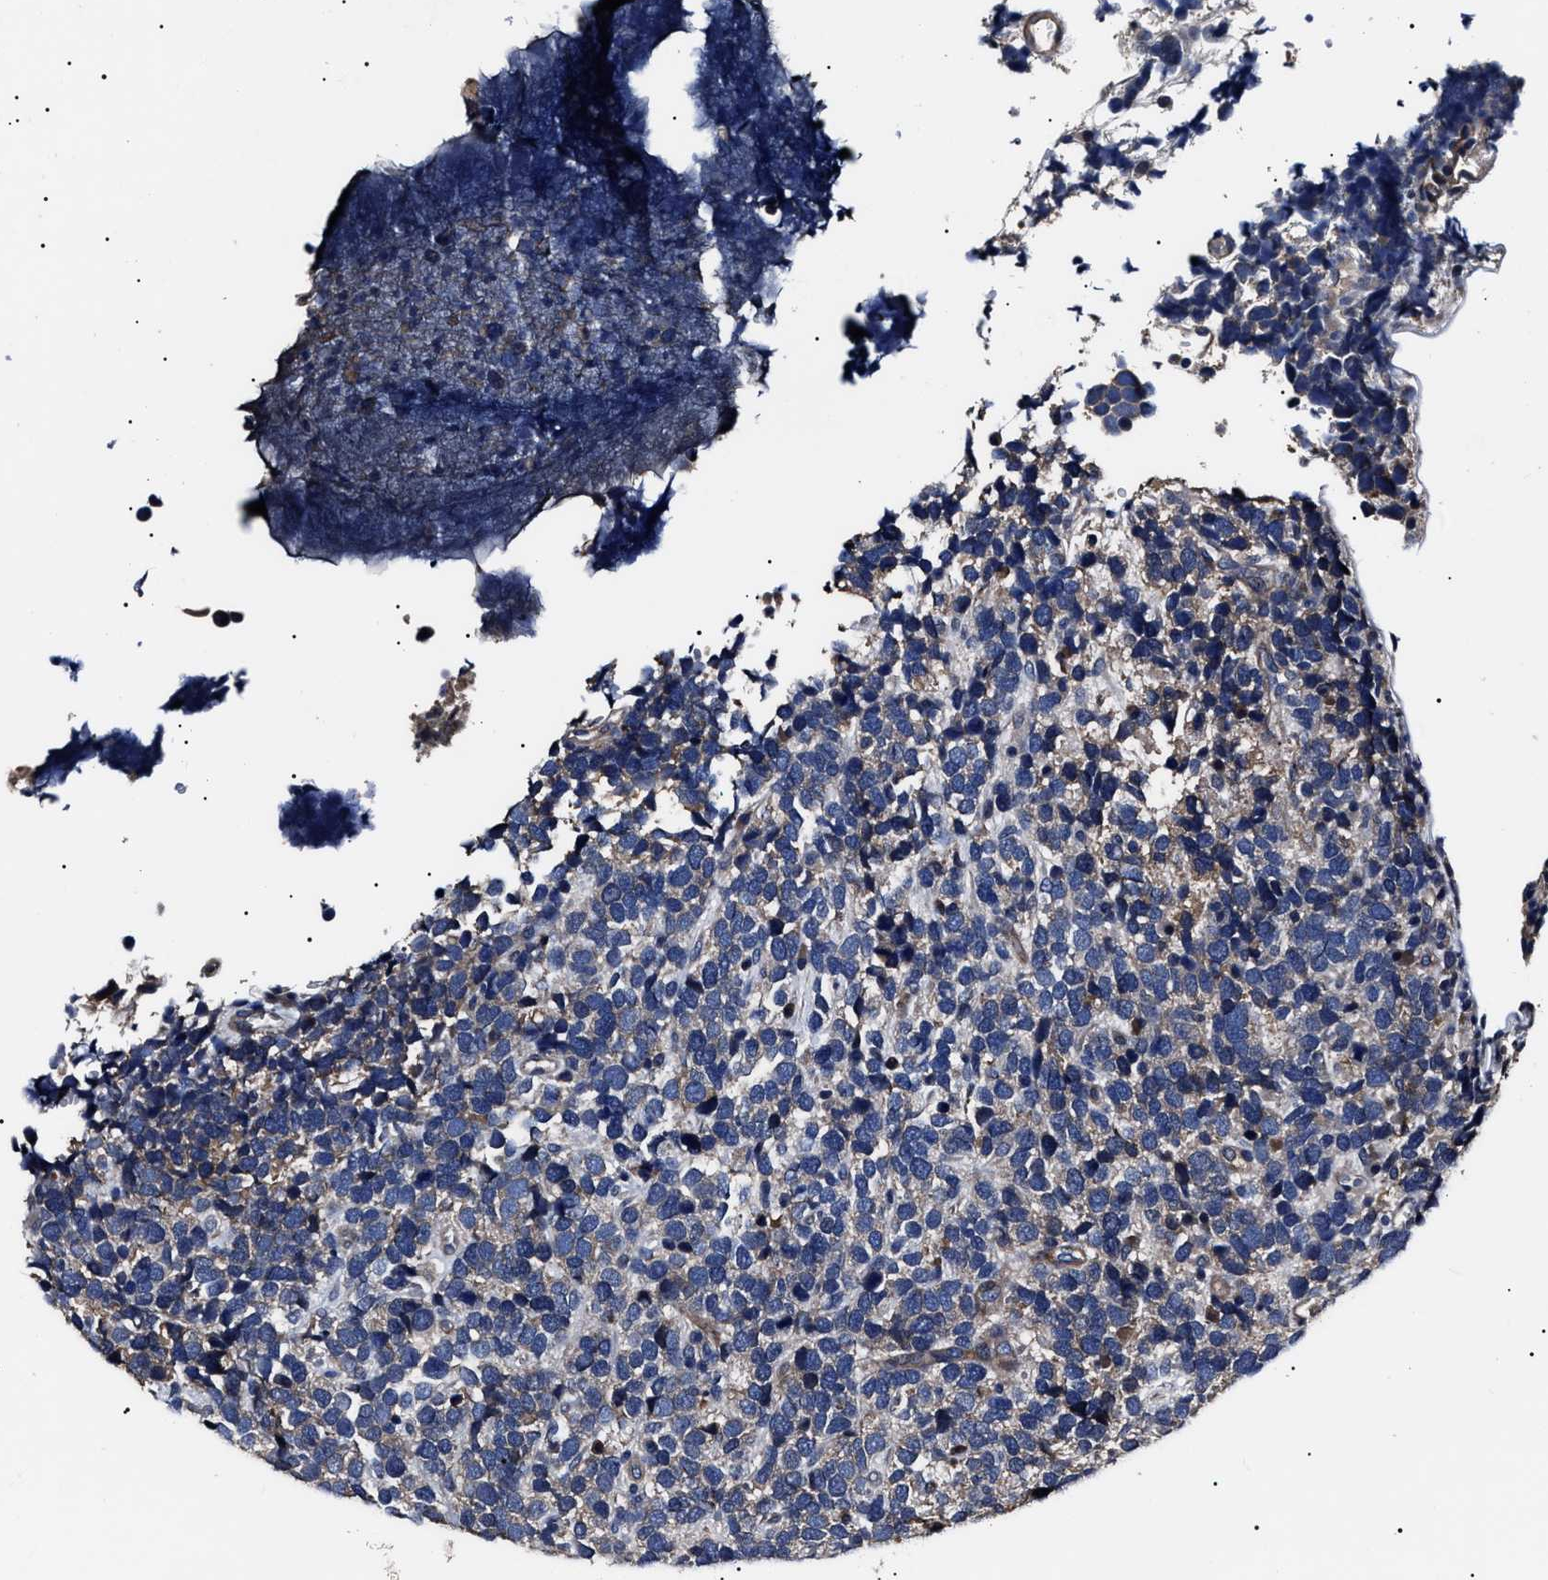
{"staining": {"intensity": "negative", "quantity": "none", "location": "none"}, "tissue": "urothelial cancer", "cell_type": "Tumor cells", "image_type": "cancer", "snomed": [{"axis": "morphology", "description": "Urothelial carcinoma, High grade"}, {"axis": "topography", "description": "Urinary bladder"}], "caption": "This is an IHC photomicrograph of human urothelial cancer. There is no expression in tumor cells.", "gene": "IFT81", "patient": {"sex": "female", "age": 82}}